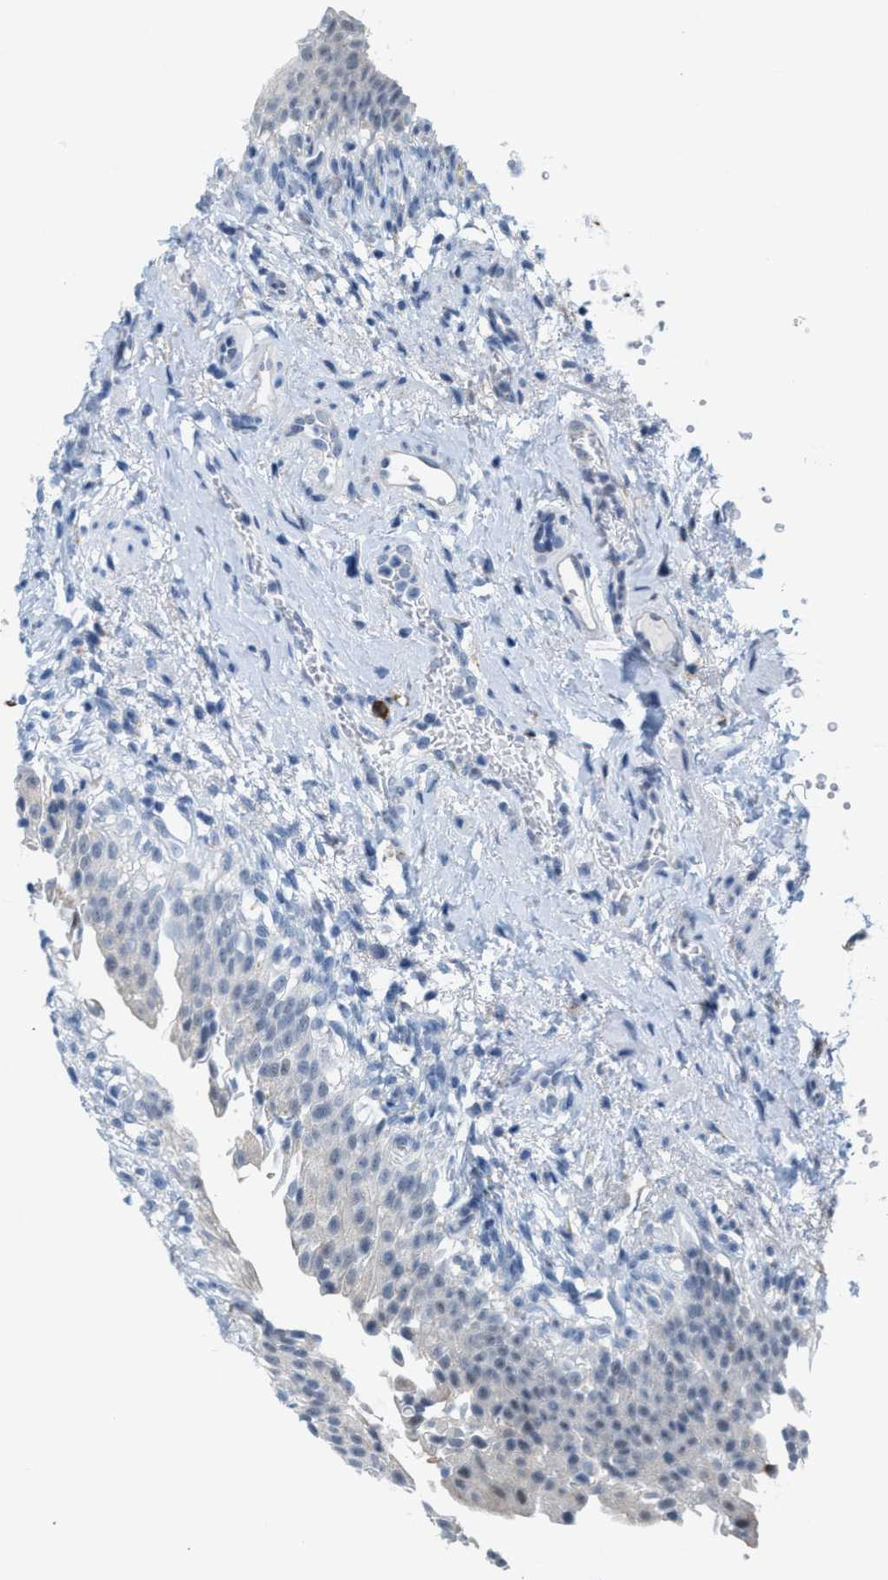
{"staining": {"intensity": "negative", "quantity": "none", "location": "none"}, "tissue": "urinary bladder", "cell_type": "Urothelial cells", "image_type": "normal", "snomed": [{"axis": "morphology", "description": "Normal tissue, NOS"}, {"axis": "topography", "description": "Urinary bladder"}], "caption": "Urothelial cells are negative for protein expression in benign human urinary bladder. (Brightfield microscopy of DAB (3,3'-diaminobenzidine) immunohistochemistry at high magnification).", "gene": "KIFC3", "patient": {"sex": "female", "age": 60}}